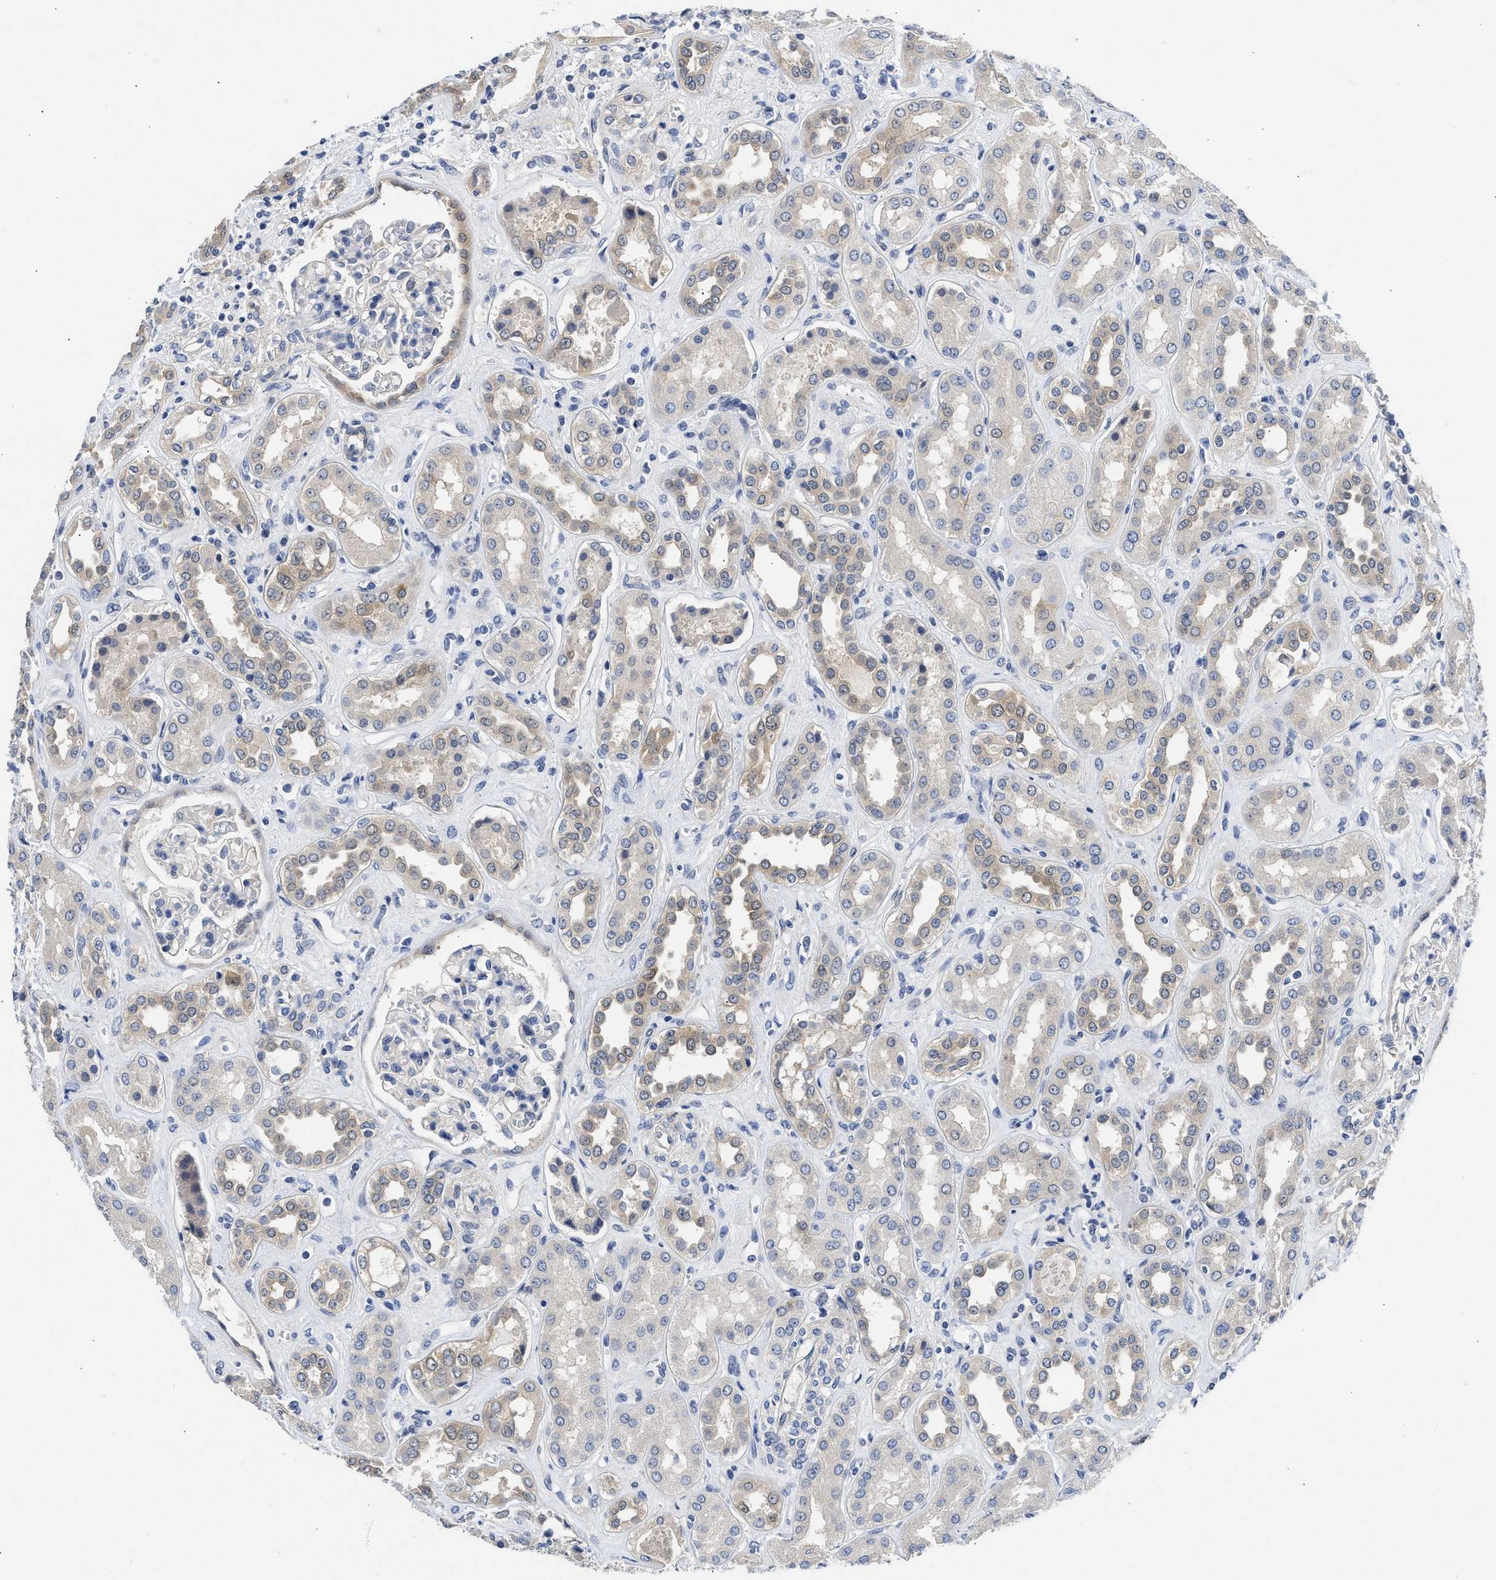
{"staining": {"intensity": "negative", "quantity": "none", "location": "none"}, "tissue": "kidney", "cell_type": "Cells in glomeruli", "image_type": "normal", "snomed": [{"axis": "morphology", "description": "Normal tissue, NOS"}, {"axis": "topography", "description": "Kidney"}], "caption": "Protein analysis of normal kidney exhibits no significant staining in cells in glomeruli. (Stains: DAB (3,3'-diaminobenzidine) immunohistochemistry (IHC) with hematoxylin counter stain, Microscopy: brightfield microscopy at high magnification).", "gene": "XPO5", "patient": {"sex": "male", "age": 59}}